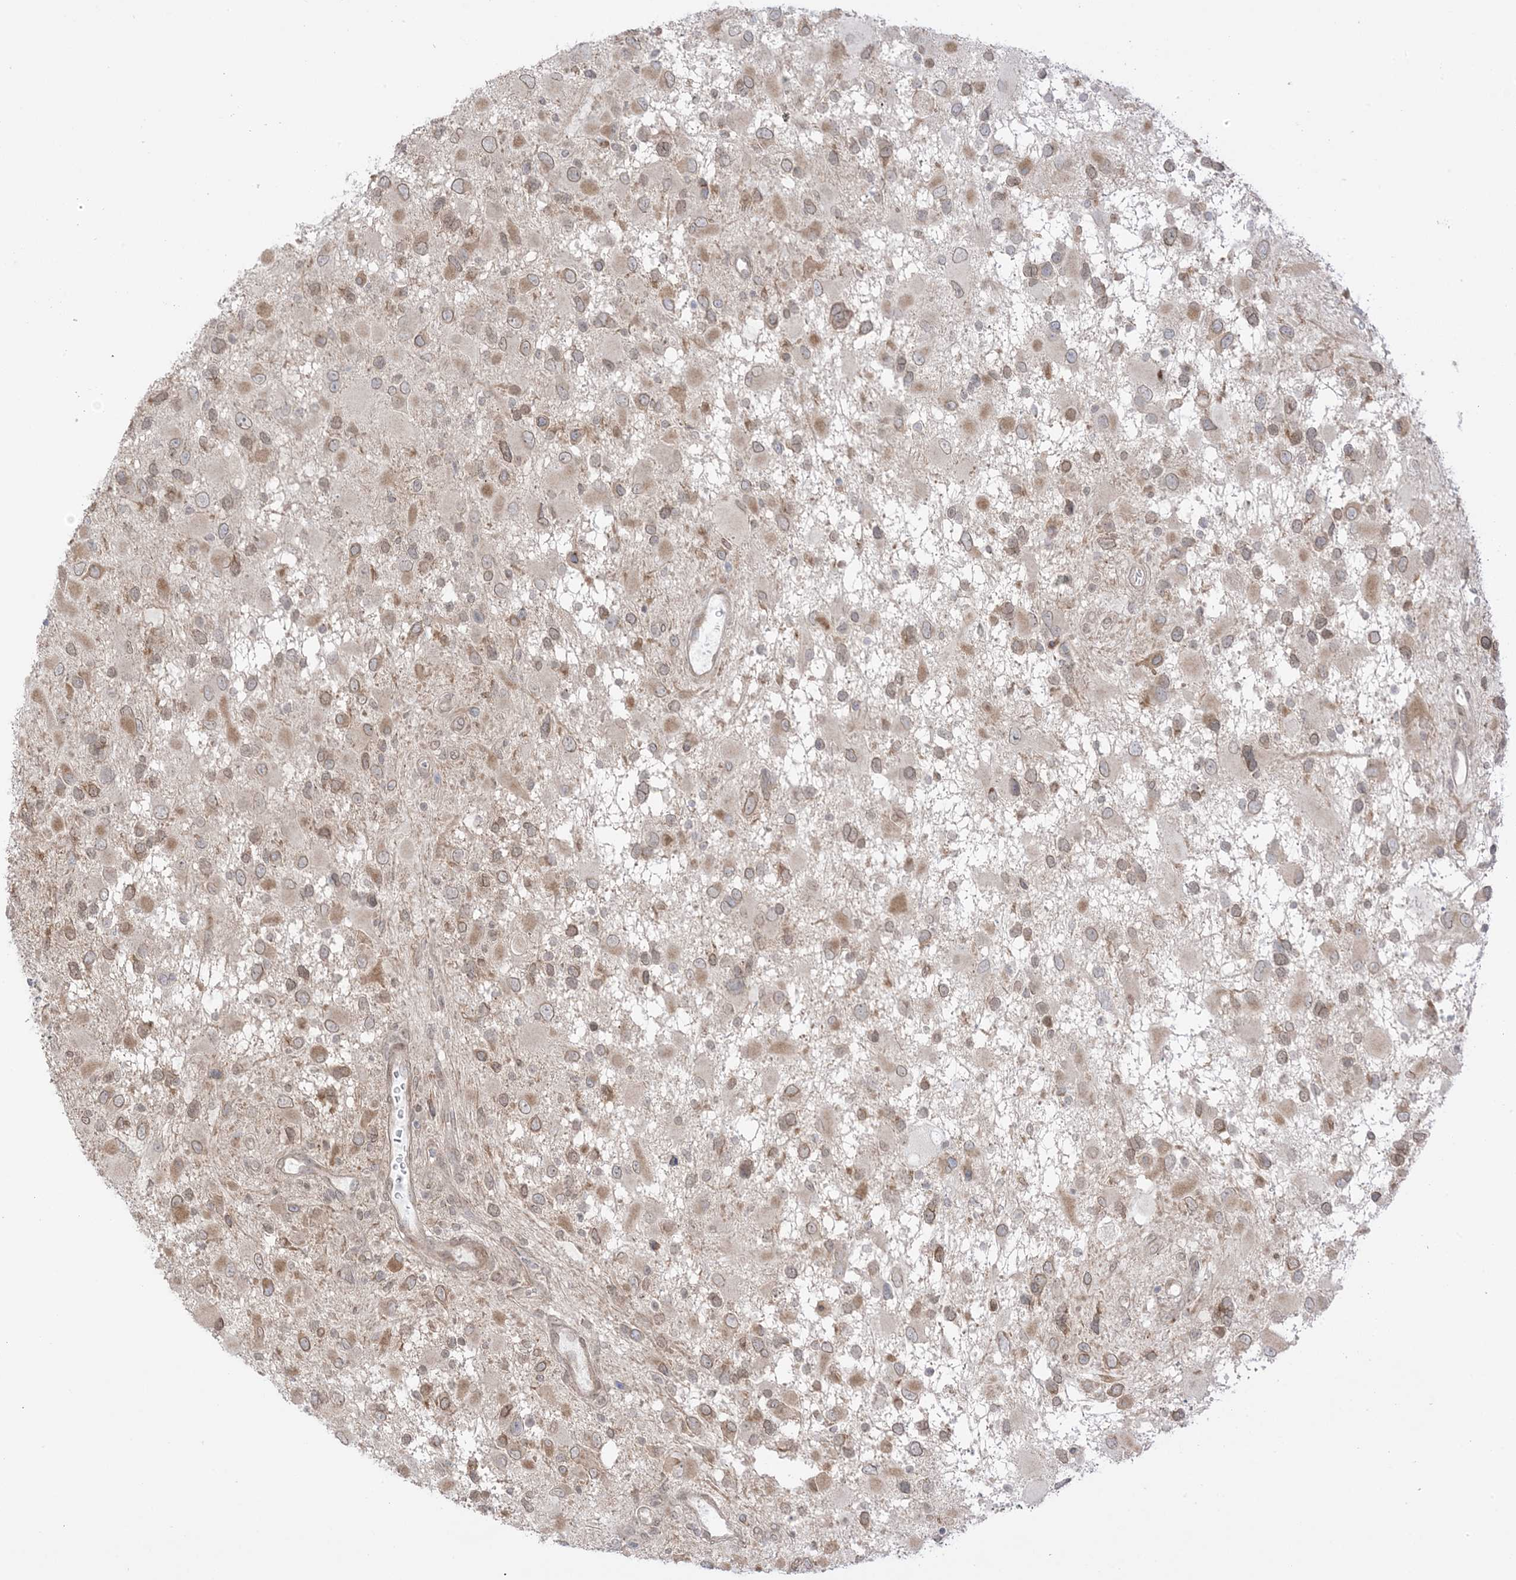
{"staining": {"intensity": "moderate", "quantity": ">75%", "location": "cytoplasmic/membranous,nuclear"}, "tissue": "glioma", "cell_type": "Tumor cells", "image_type": "cancer", "snomed": [{"axis": "morphology", "description": "Glioma, malignant, High grade"}, {"axis": "topography", "description": "Brain"}], "caption": "Immunohistochemical staining of malignant high-grade glioma exhibits medium levels of moderate cytoplasmic/membranous and nuclear protein positivity in approximately >75% of tumor cells.", "gene": "UBE2E2", "patient": {"sex": "male", "age": 53}}